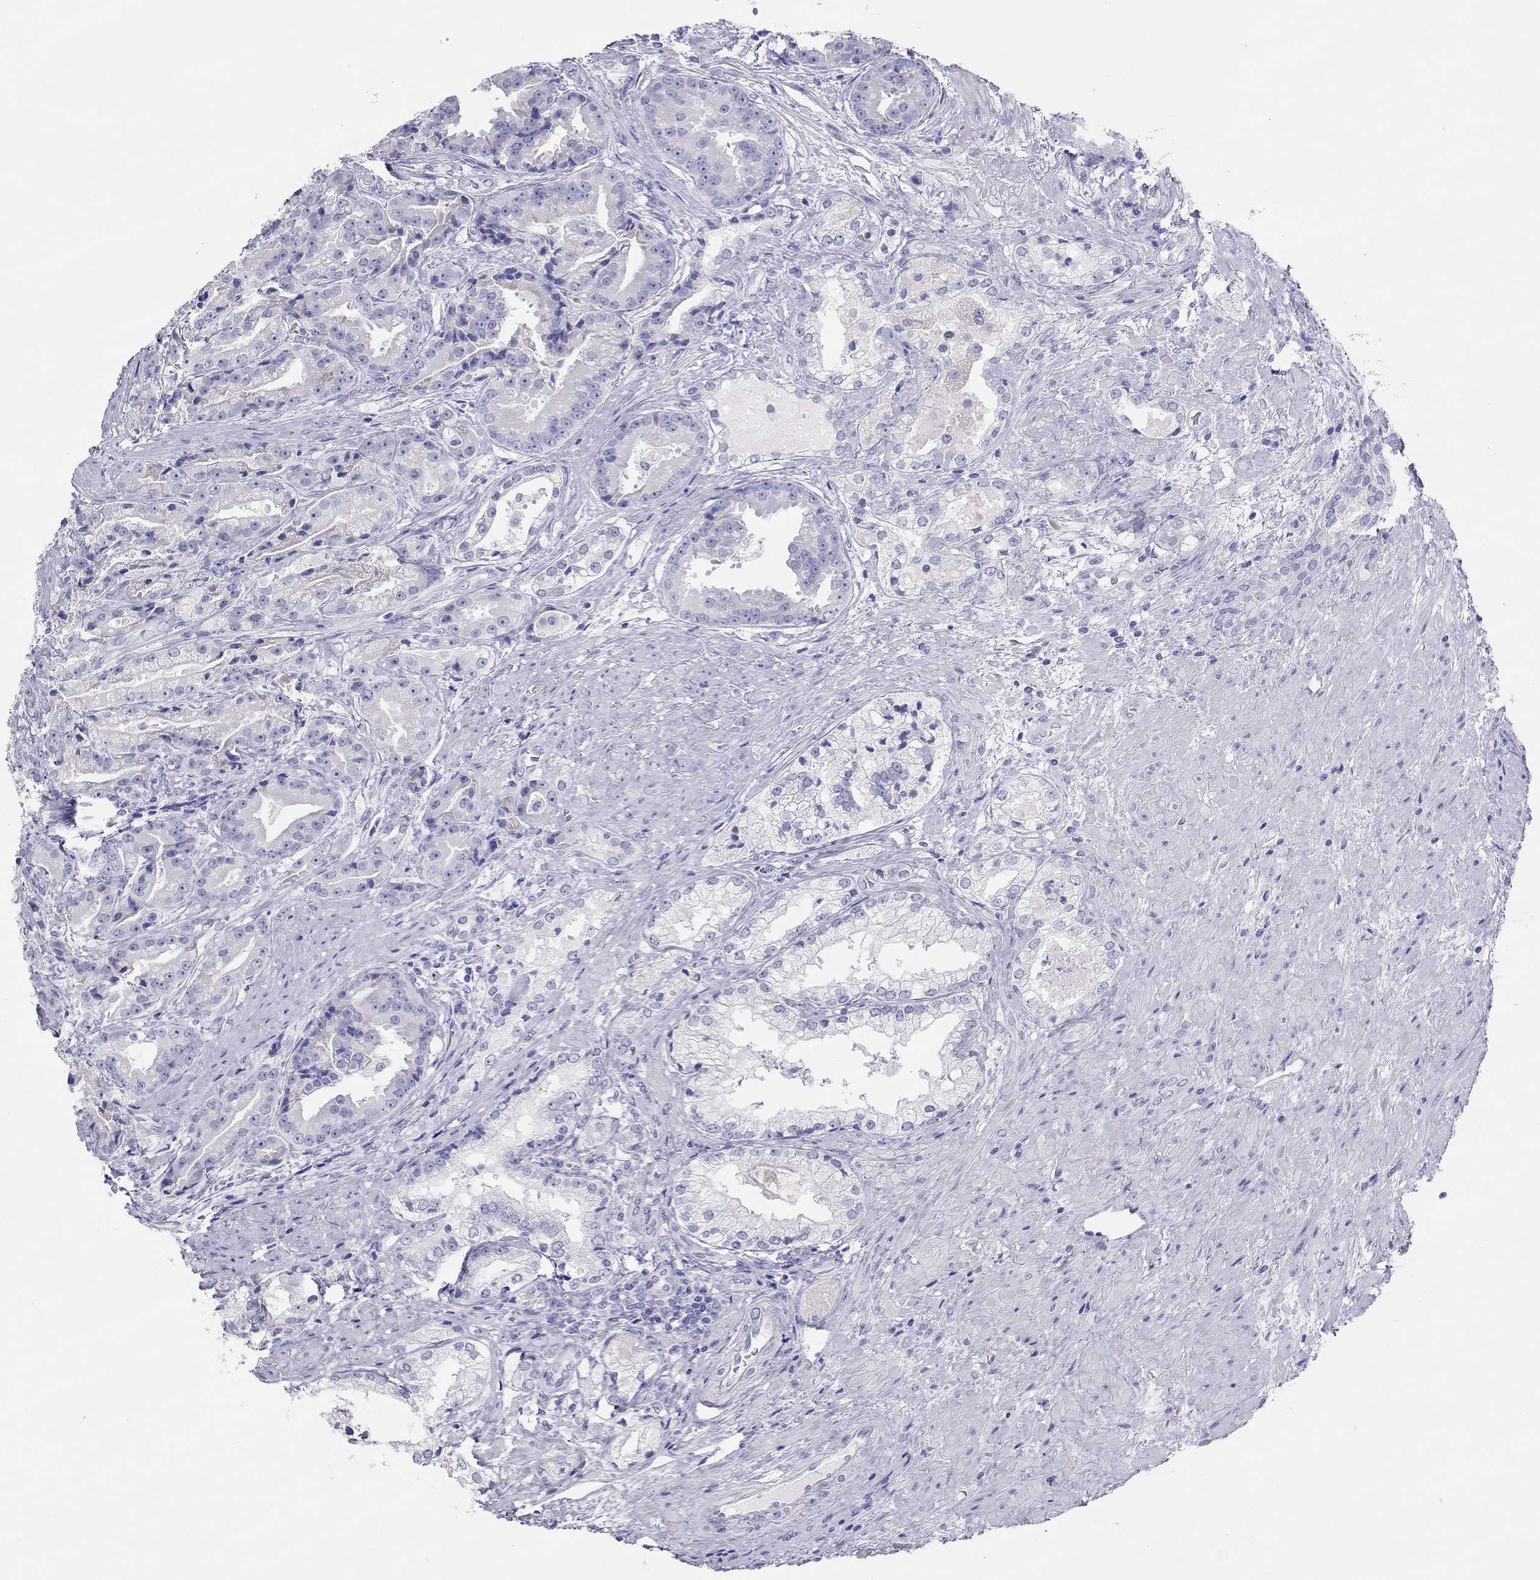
{"staining": {"intensity": "negative", "quantity": "none", "location": "none"}, "tissue": "prostate cancer", "cell_type": "Tumor cells", "image_type": "cancer", "snomed": [{"axis": "morphology", "description": "Adenocarcinoma, NOS"}, {"axis": "morphology", "description": "Adenocarcinoma, High grade"}, {"axis": "topography", "description": "Prostate"}], "caption": "Histopathology image shows no protein staining in tumor cells of prostate adenocarcinoma (high-grade) tissue.", "gene": "TSHB", "patient": {"sex": "male", "age": 64}}